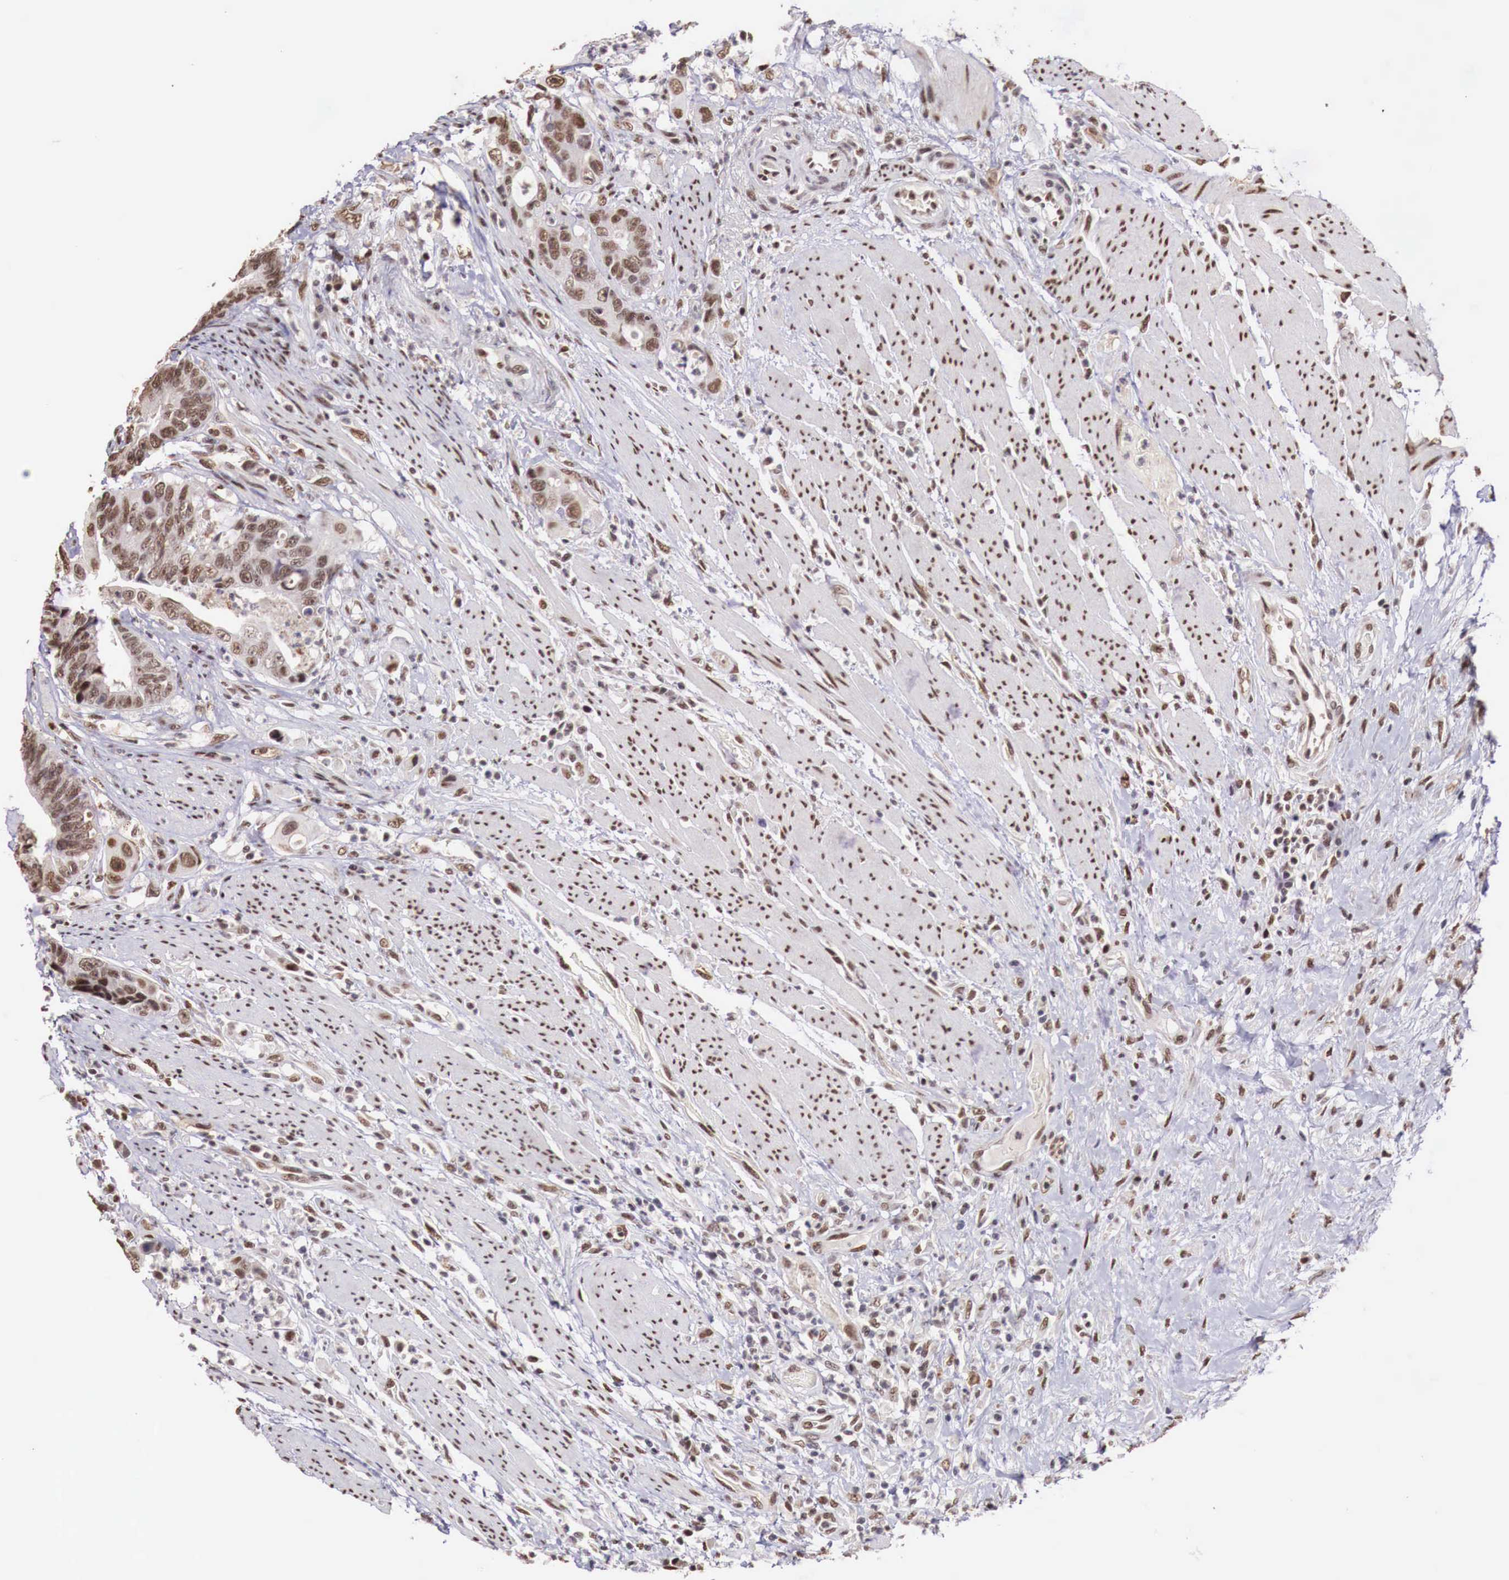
{"staining": {"intensity": "moderate", "quantity": ">75%", "location": "nuclear"}, "tissue": "colorectal cancer", "cell_type": "Tumor cells", "image_type": "cancer", "snomed": [{"axis": "morphology", "description": "Adenocarcinoma, NOS"}, {"axis": "topography", "description": "Rectum"}], "caption": "Protein staining of colorectal cancer tissue reveals moderate nuclear expression in approximately >75% of tumor cells.", "gene": "FOXP2", "patient": {"sex": "female", "age": 65}}